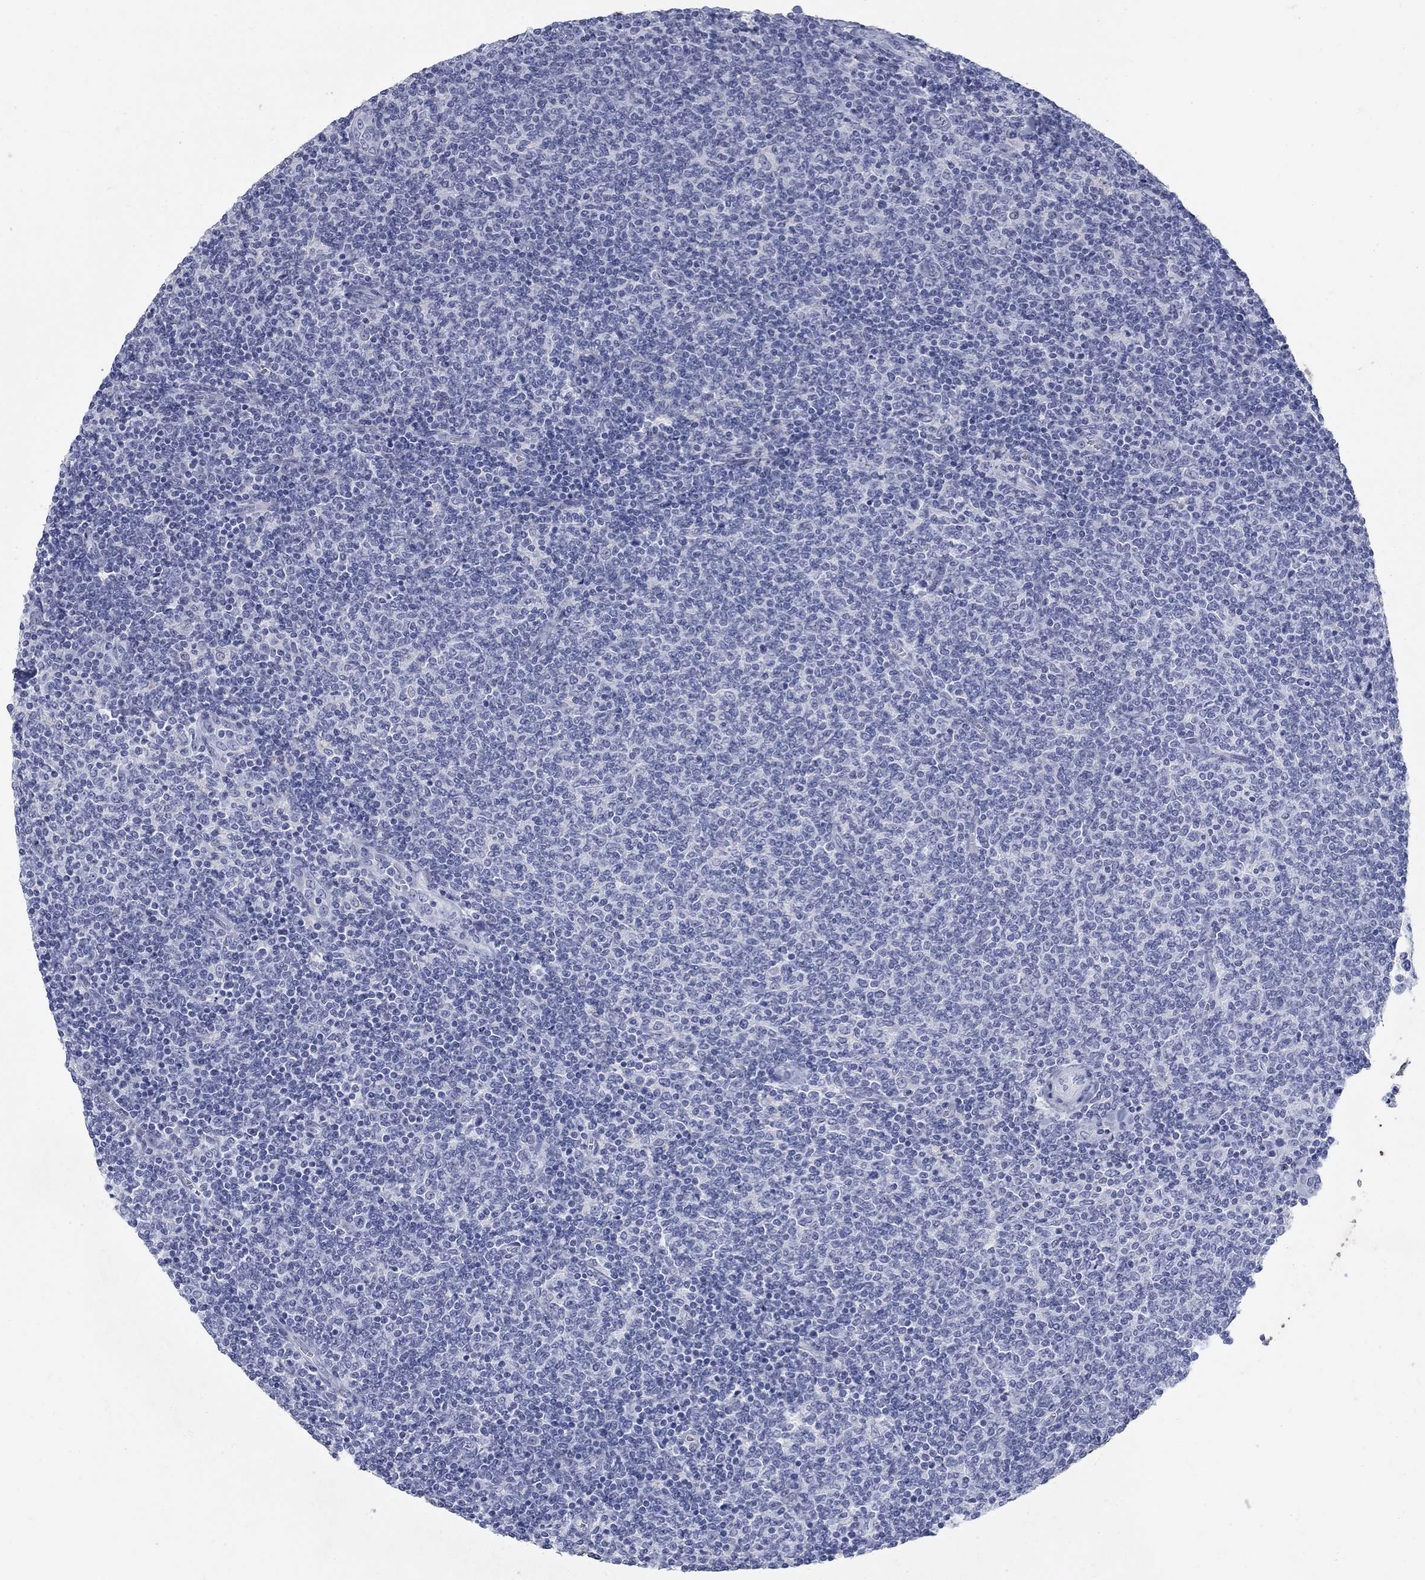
{"staining": {"intensity": "negative", "quantity": "none", "location": "none"}, "tissue": "lymphoma", "cell_type": "Tumor cells", "image_type": "cancer", "snomed": [{"axis": "morphology", "description": "Malignant lymphoma, non-Hodgkin's type, Low grade"}, {"axis": "topography", "description": "Lymph node"}], "caption": "Immunohistochemistry (IHC) photomicrograph of neoplastic tissue: human lymphoma stained with DAB (3,3'-diaminobenzidine) demonstrates no significant protein staining in tumor cells.", "gene": "RFTN2", "patient": {"sex": "male", "age": 52}}